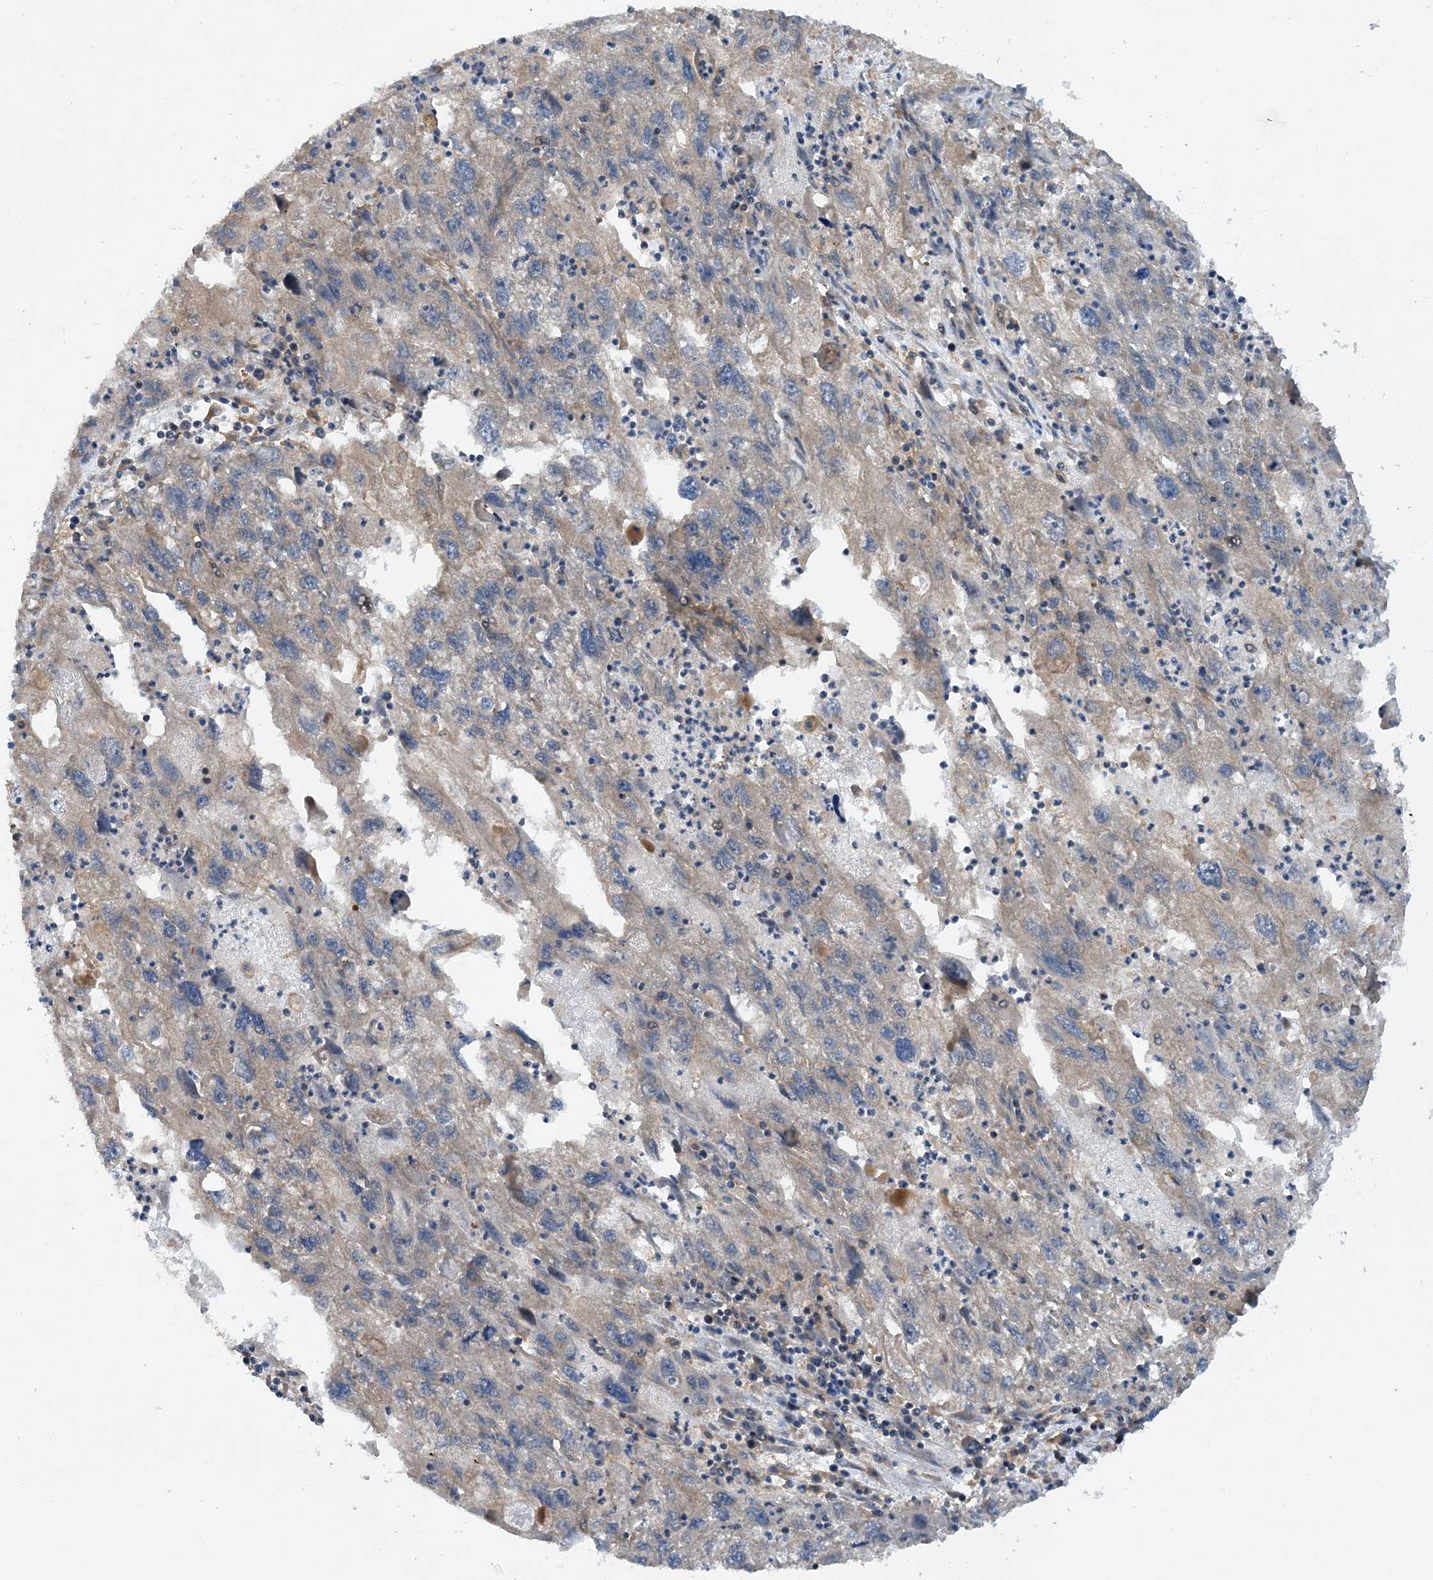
{"staining": {"intensity": "weak", "quantity": "25%-75%", "location": "cytoplasmic/membranous"}, "tissue": "endometrial cancer", "cell_type": "Tumor cells", "image_type": "cancer", "snomed": [{"axis": "morphology", "description": "Adenocarcinoma, NOS"}, {"axis": "topography", "description": "Endometrium"}], "caption": "Brown immunohistochemical staining in human endometrial cancer (adenocarcinoma) reveals weak cytoplasmic/membranous expression in about 25%-75% of tumor cells.", "gene": "HEMK1", "patient": {"sex": "female", "age": 49}}